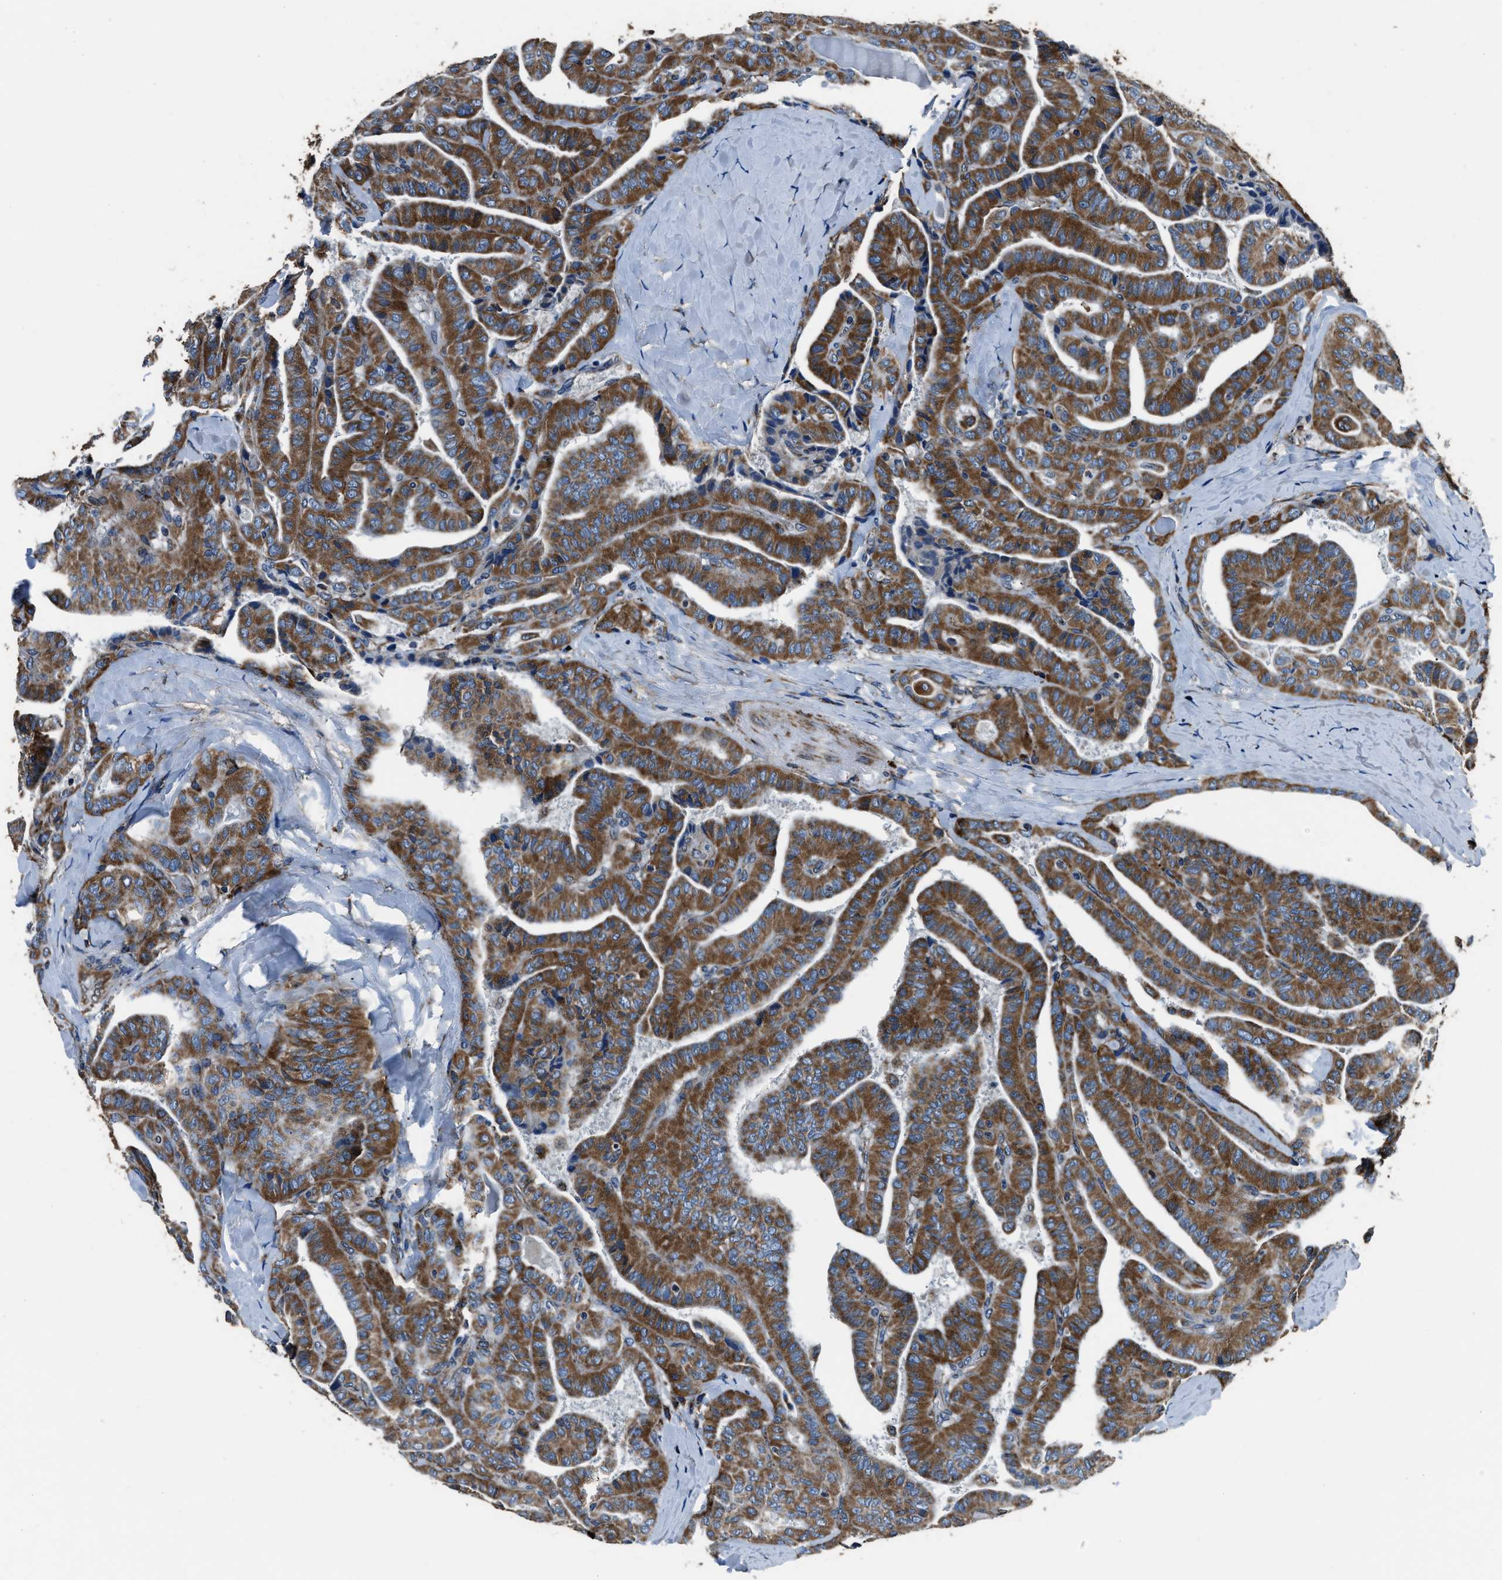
{"staining": {"intensity": "strong", "quantity": ">75%", "location": "cytoplasmic/membranous"}, "tissue": "thyroid cancer", "cell_type": "Tumor cells", "image_type": "cancer", "snomed": [{"axis": "morphology", "description": "Papillary adenocarcinoma, NOS"}, {"axis": "topography", "description": "Thyroid gland"}], "caption": "The micrograph reveals staining of thyroid papillary adenocarcinoma, revealing strong cytoplasmic/membranous protein positivity (brown color) within tumor cells.", "gene": "OGDH", "patient": {"sex": "male", "age": 77}}